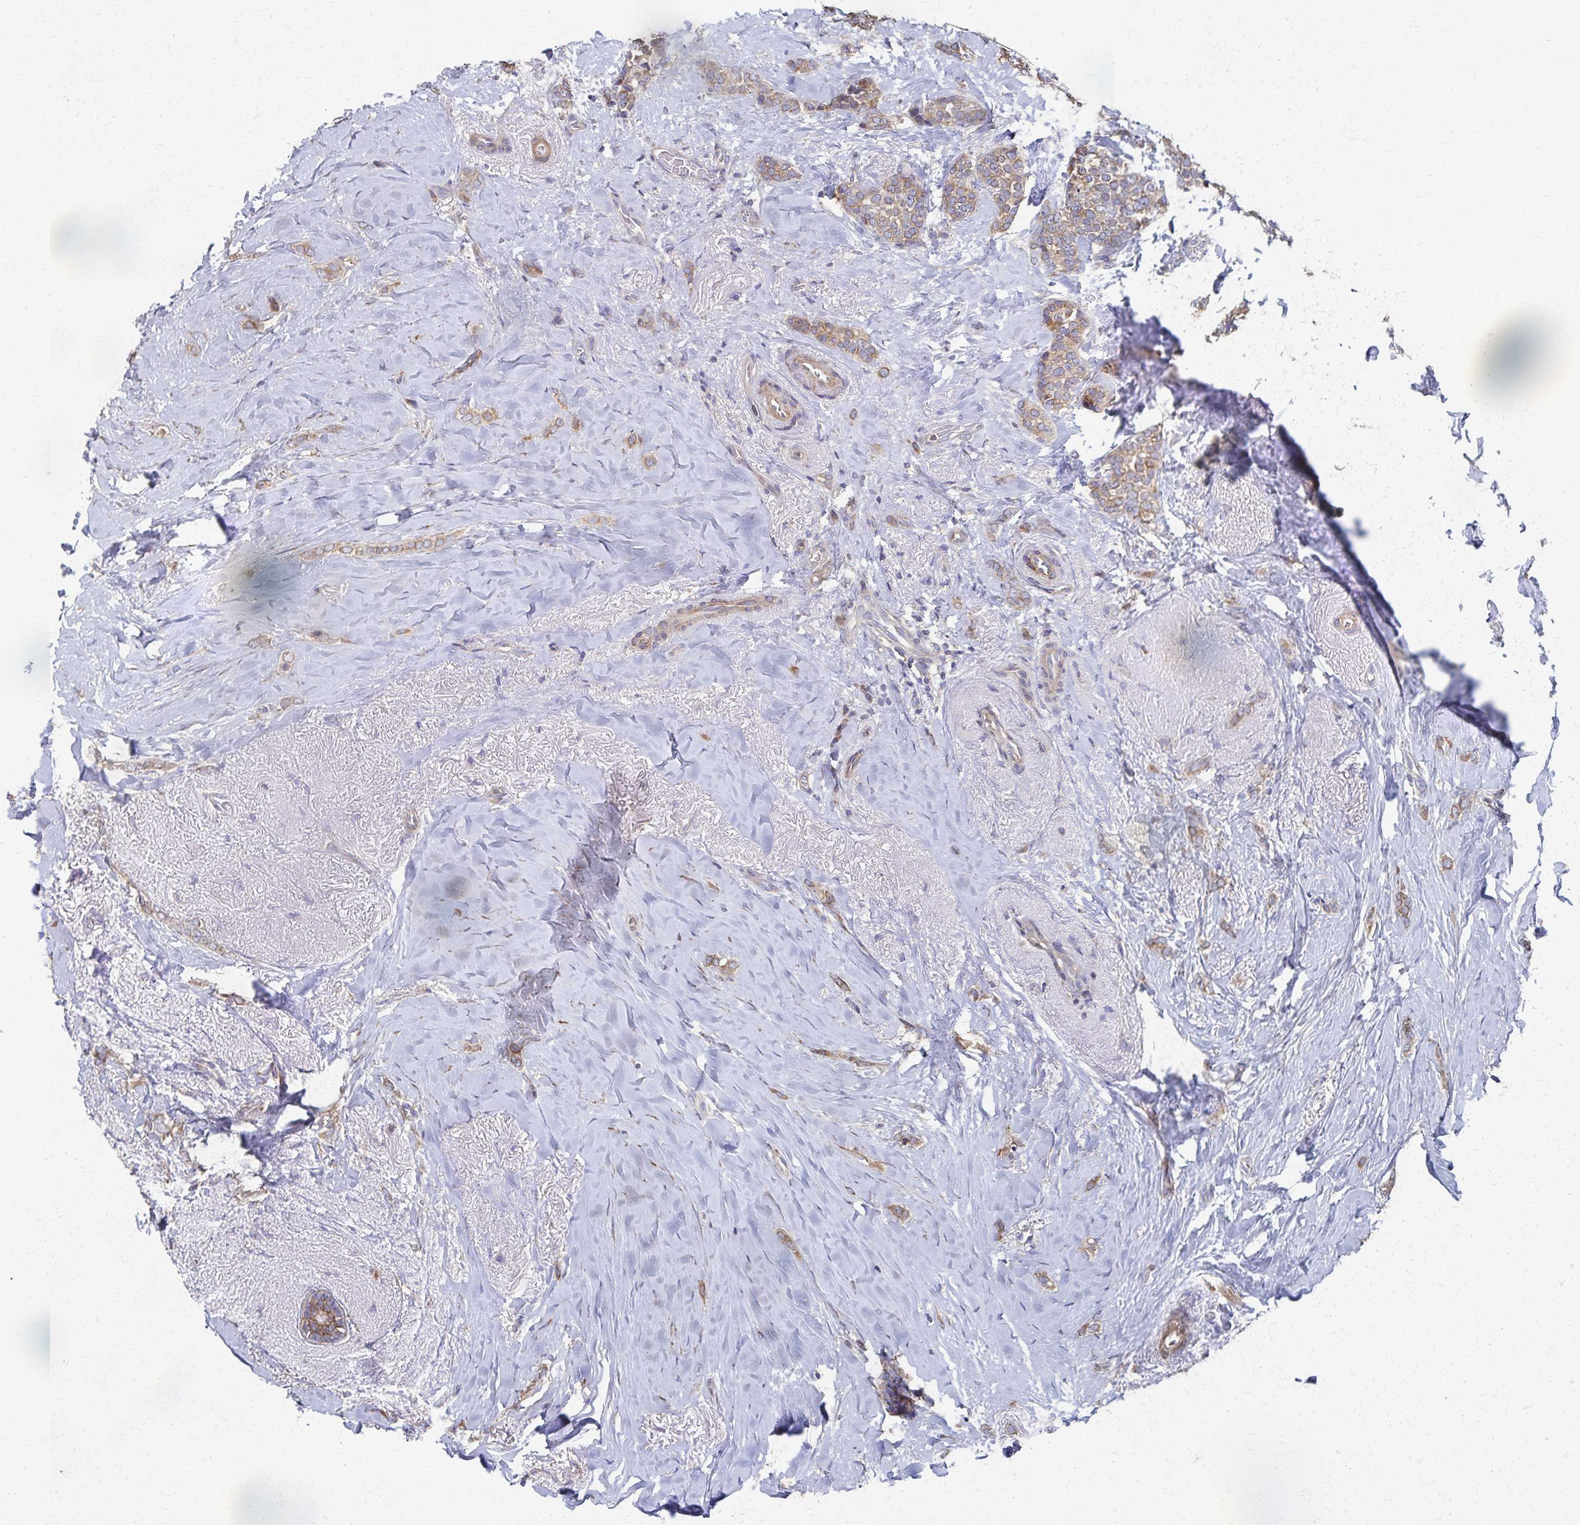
{"staining": {"intensity": "moderate", "quantity": ">75%", "location": "cytoplasmic/membranous"}, "tissue": "breast cancer", "cell_type": "Tumor cells", "image_type": "cancer", "snomed": [{"axis": "morphology", "description": "Normal tissue, NOS"}, {"axis": "morphology", "description": "Duct carcinoma"}, {"axis": "topography", "description": "Breast"}], "caption": "Breast cancer (intraductal carcinoma) stained with a protein marker exhibits moderate staining in tumor cells.", "gene": "PGAP2", "patient": {"sex": "female", "age": 77}}